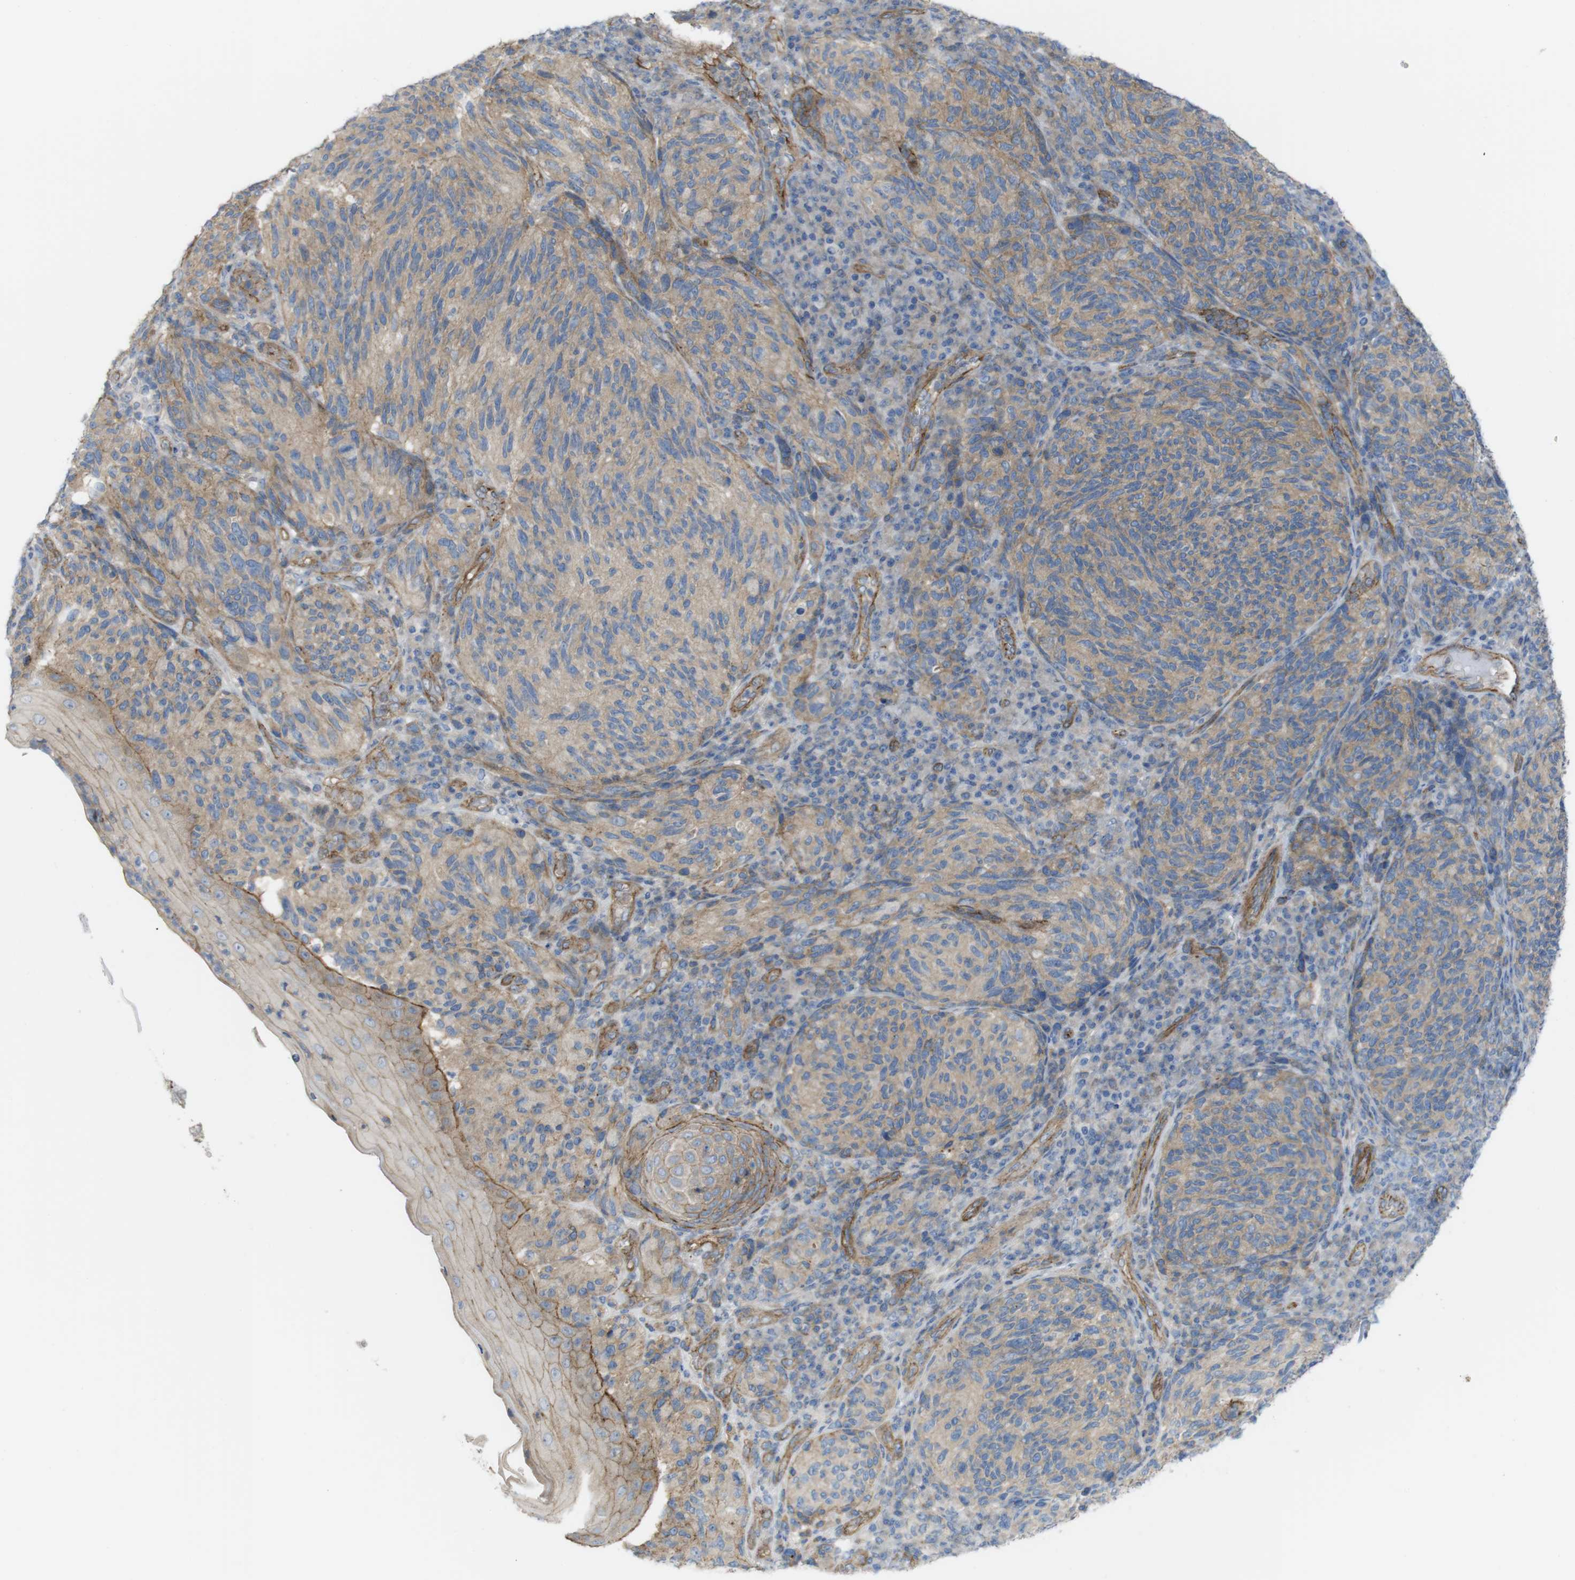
{"staining": {"intensity": "moderate", "quantity": ">75%", "location": "cytoplasmic/membranous"}, "tissue": "melanoma", "cell_type": "Tumor cells", "image_type": "cancer", "snomed": [{"axis": "morphology", "description": "Malignant melanoma, NOS"}, {"axis": "topography", "description": "Skin"}], "caption": "Immunohistochemistry (IHC) photomicrograph of neoplastic tissue: melanoma stained using immunohistochemistry (IHC) displays medium levels of moderate protein expression localized specifically in the cytoplasmic/membranous of tumor cells, appearing as a cytoplasmic/membranous brown color.", "gene": "PREX2", "patient": {"sex": "female", "age": 73}}